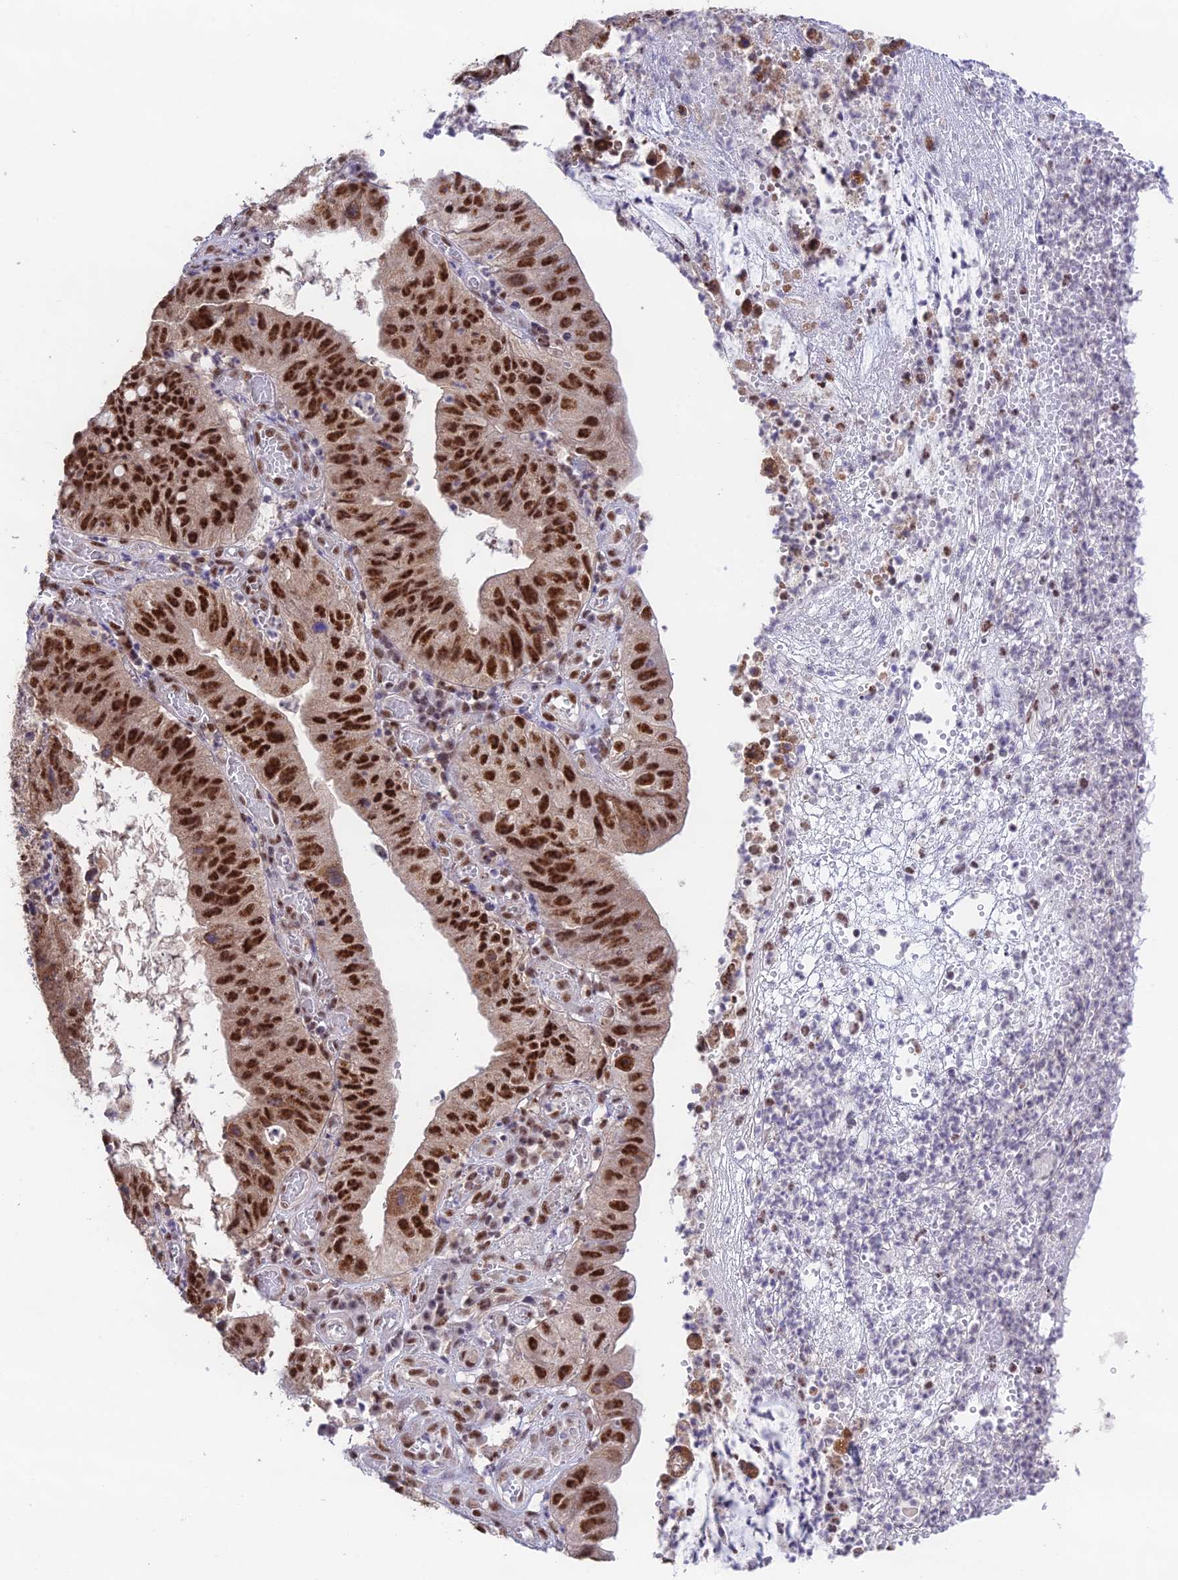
{"staining": {"intensity": "strong", "quantity": ">75%", "location": "nuclear"}, "tissue": "stomach cancer", "cell_type": "Tumor cells", "image_type": "cancer", "snomed": [{"axis": "morphology", "description": "Adenocarcinoma, NOS"}, {"axis": "topography", "description": "Stomach"}], "caption": "An IHC image of tumor tissue is shown. Protein staining in brown labels strong nuclear positivity in stomach cancer (adenocarcinoma) within tumor cells.", "gene": "THOC7", "patient": {"sex": "male", "age": 59}}